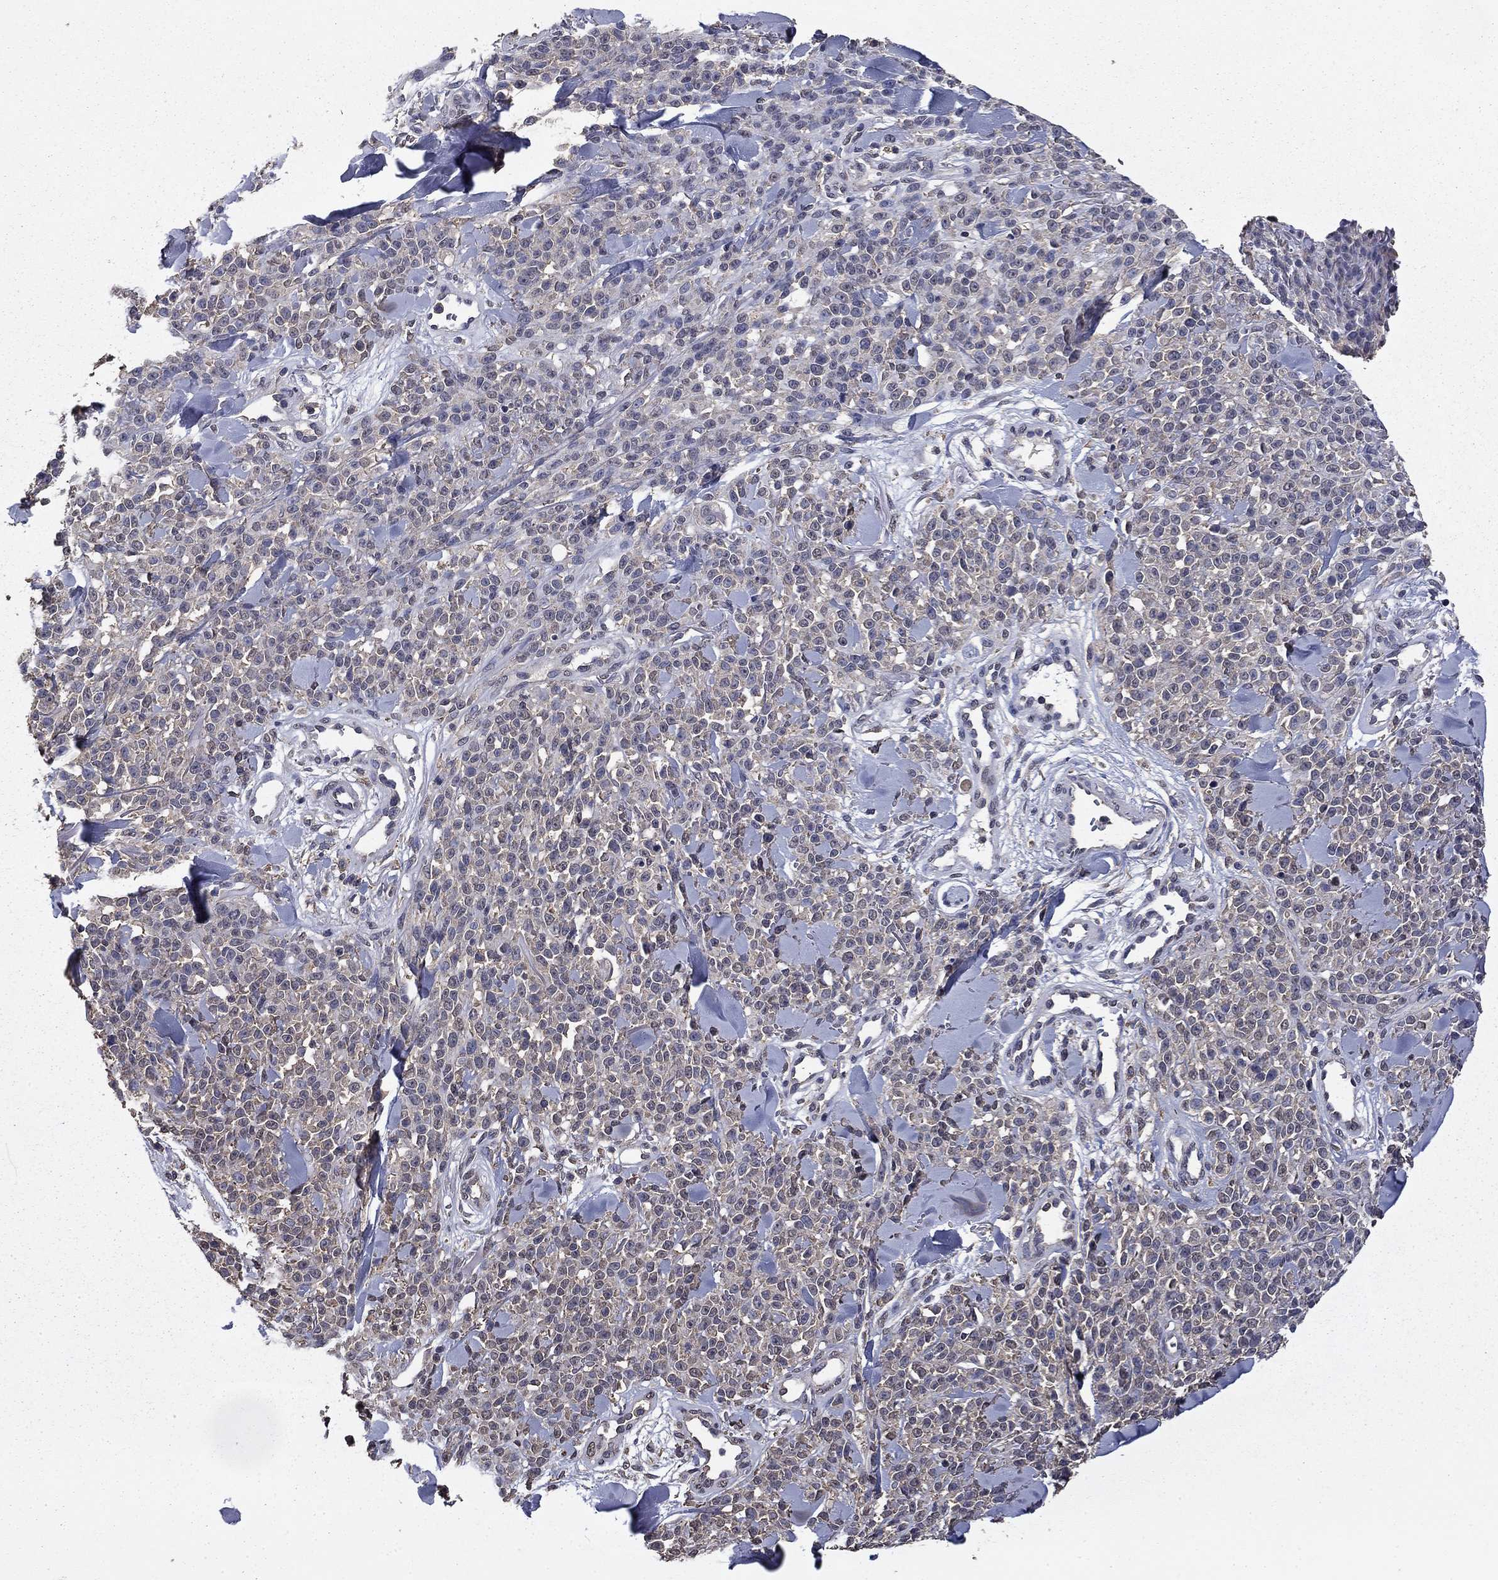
{"staining": {"intensity": "negative", "quantity": "none", "location": "none"}, "tissue": "melanoma", "cell_type": "Tumor cells", "image_type": "cancer", "snomed": [{"axis": "morphology", "description": "Malignant melanoma, NOS"}, {"axis": "topography", "description": "Skin"}, {"axis": "topography", "description": "Skin of trunk"}], "caption": "There is no significant positivity in tumor cells of malignant melanoma. The staining was performed using DAB (3,3'-diaminobenzidine) to visualize the protein expression in brown, while the nuclei were stained in blue with hematoxylin (Magnification: 20x).", "gene": "MFAP3L", "patient": {"sex": "male", "age": 74}}